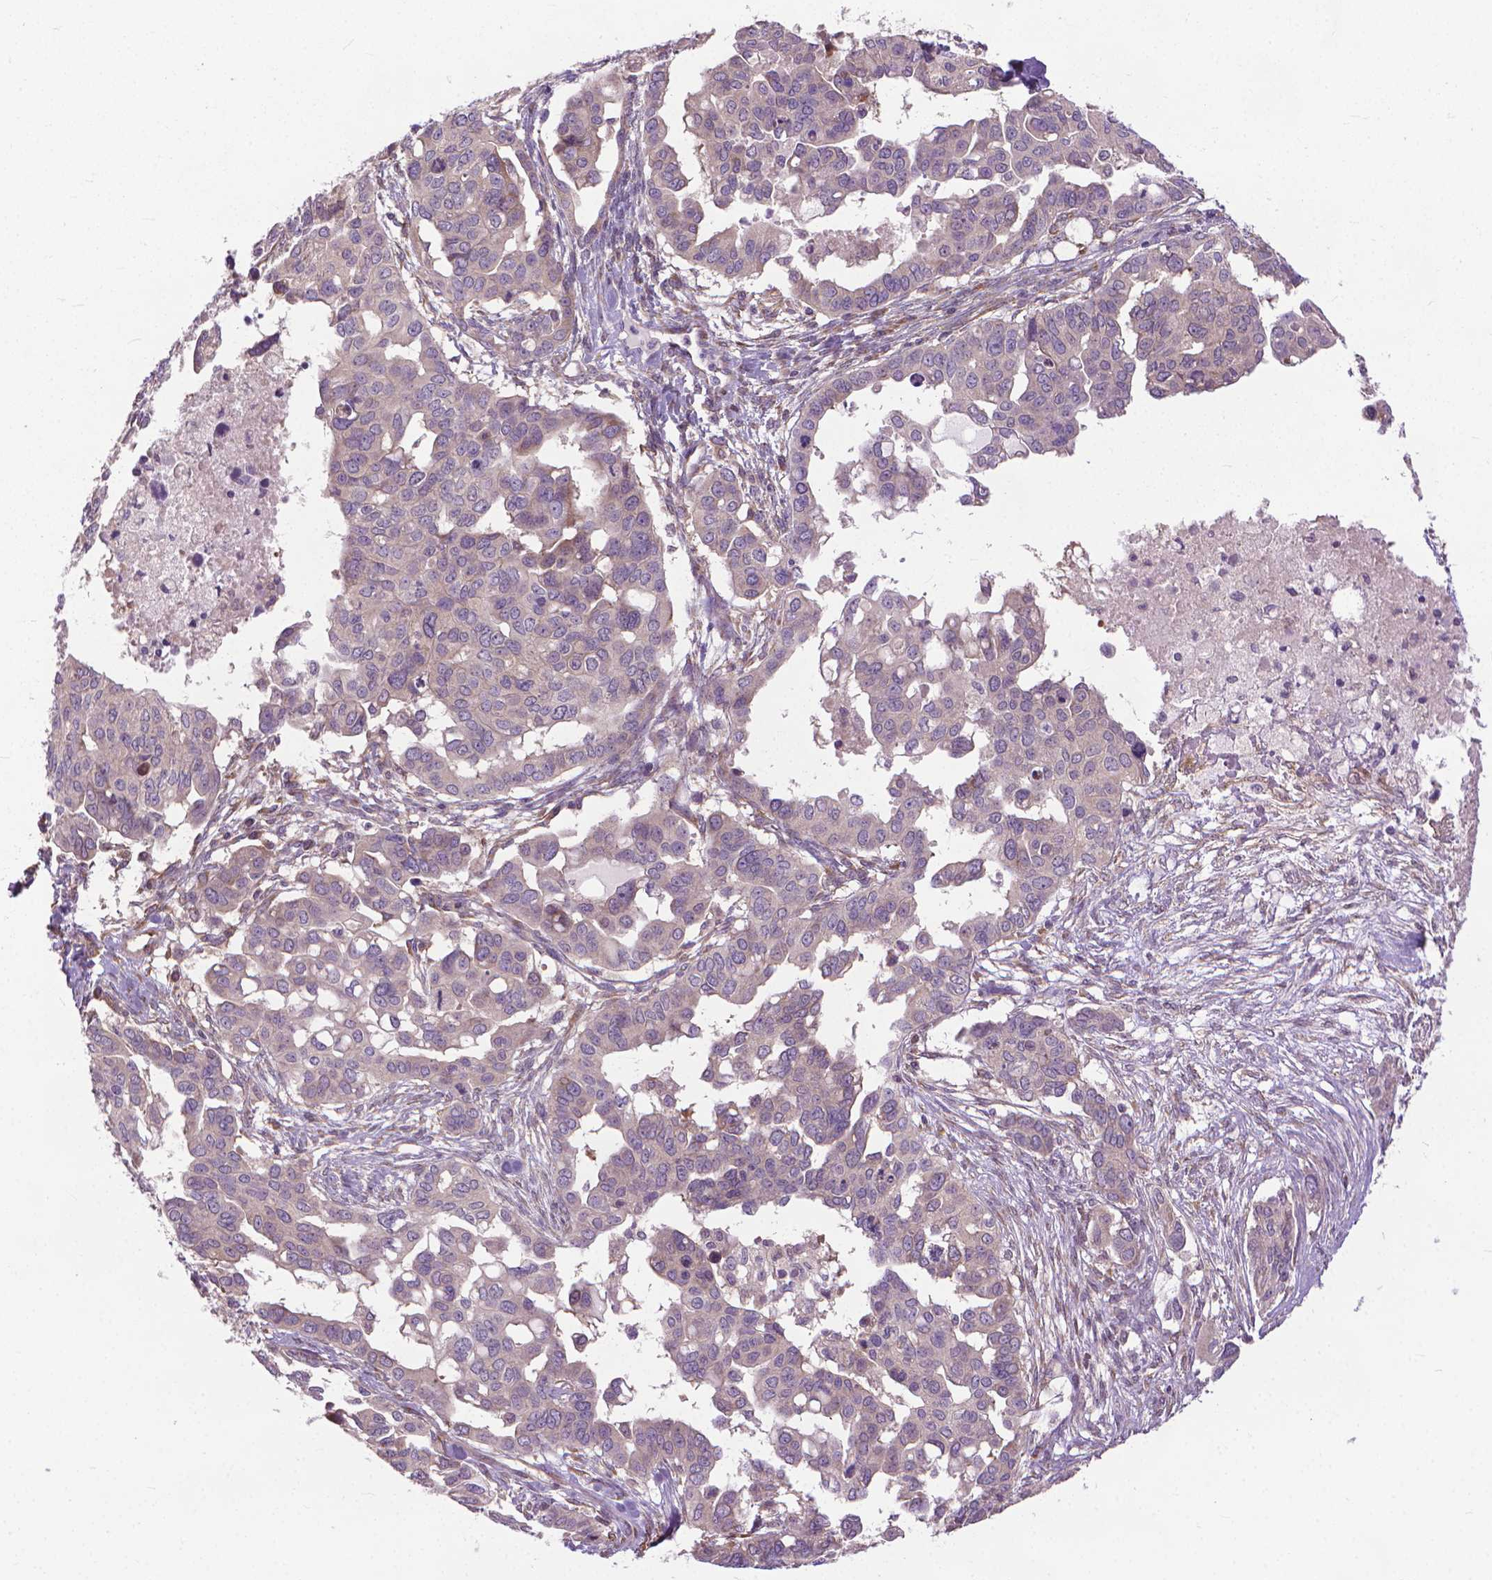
{"staining": {"intensity": "weak", "quantity": "<25%", "location": "cytoplasmic/membranous"}, "tissue": "ovarian cancer", "cell_type": "Tumor cells", "image_type": "cancer", "snomed": [{"axis": "morphology", "description": "Carcinoma, endometroid"}, {"axis": "topography", "description": "Ovary"}], "caption": "Tumor cells are negative for brown protein staining in ovarian cancer.", "gene": "NUDT1", "patient": {"sex": "female", "age": 78}}